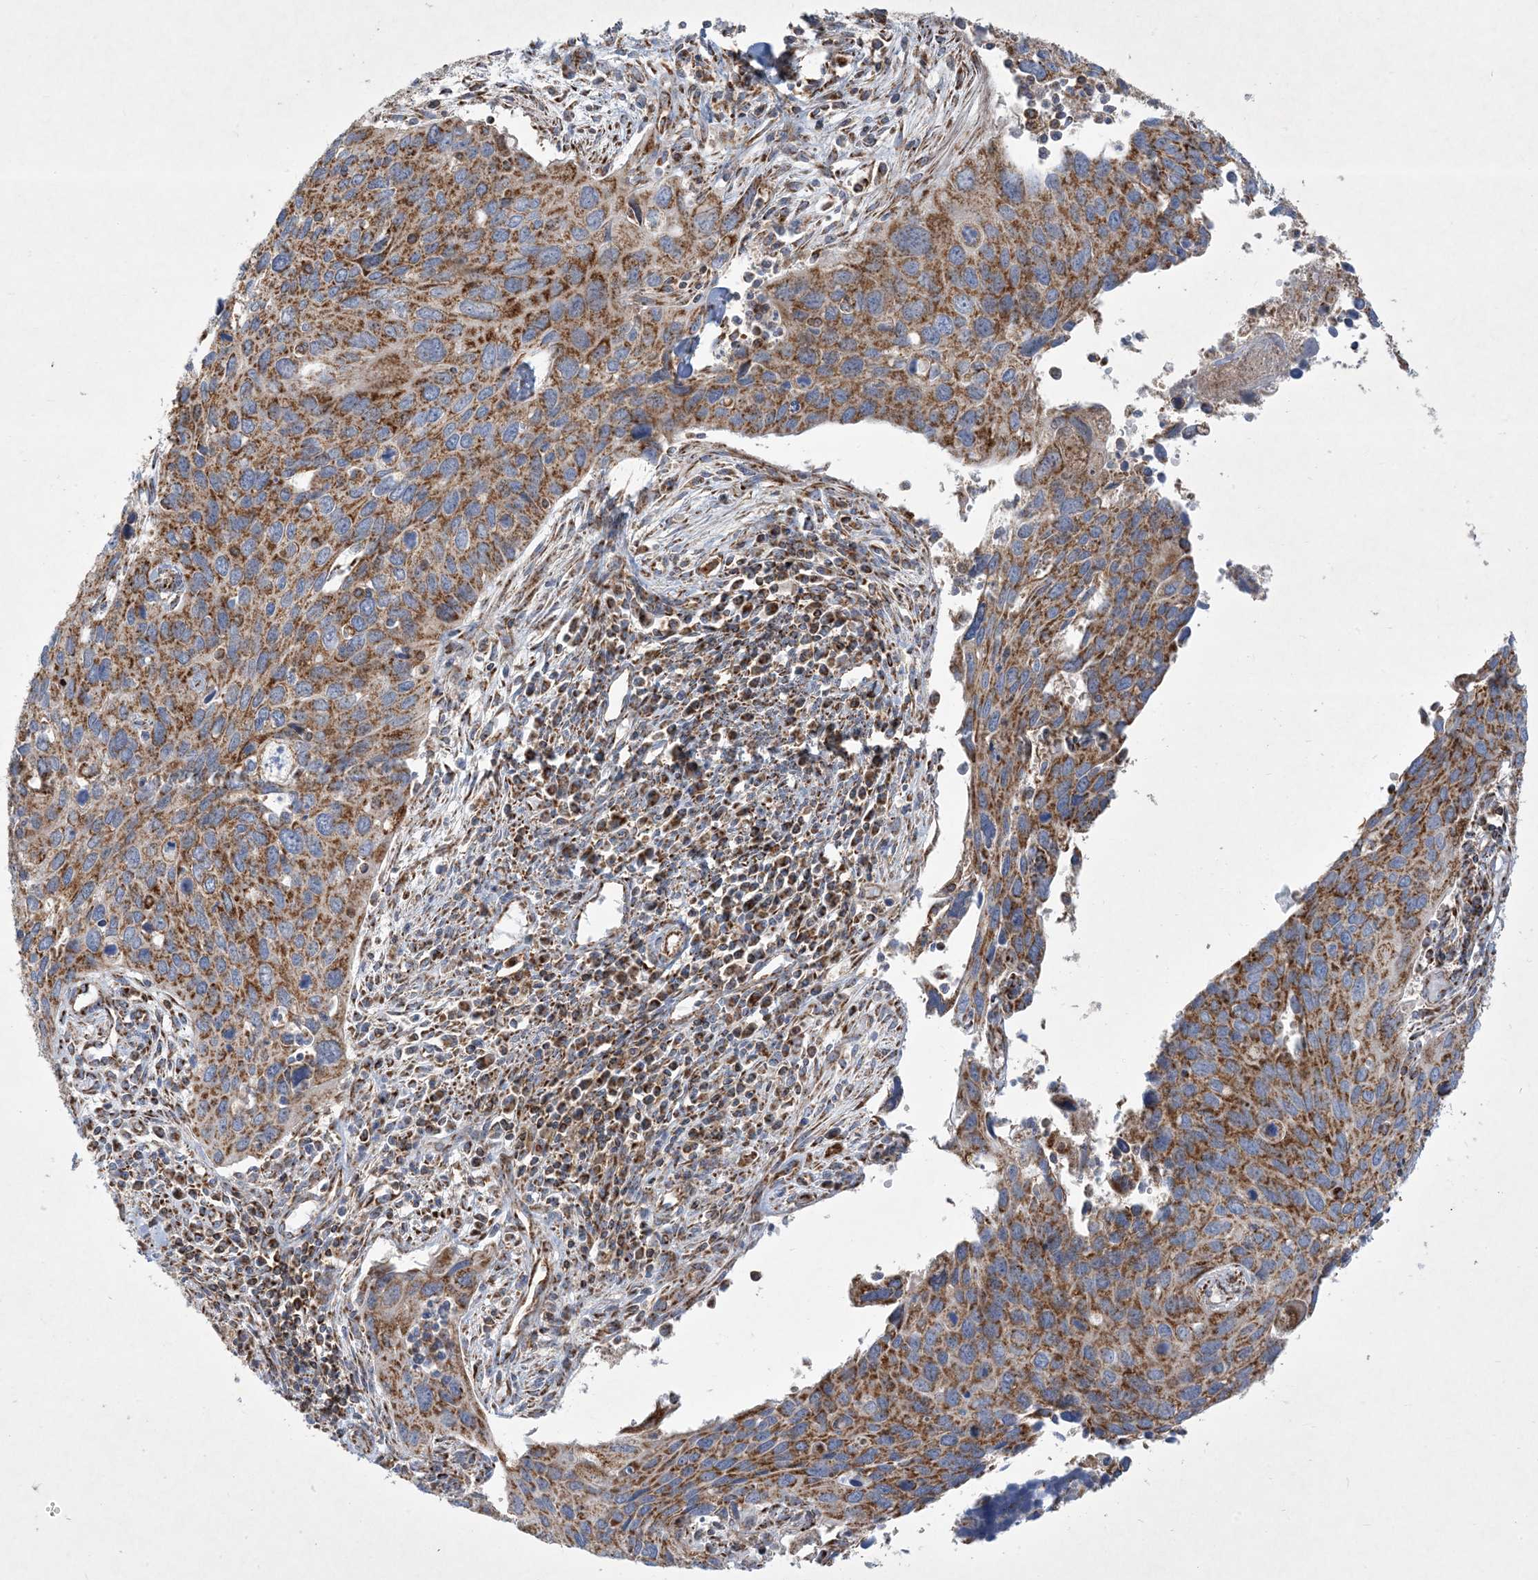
{"staining": {"intensity": "moderate", "quantity": ">75%", "location": "cytoplasmic/membranous"}, "tissue": "cervical cancer", "cell_type": "Tumor cells", "image_type": "cancer", "snomed": [{"axis": "morphology", "description": "Squamous cell carcinoma, NOS"}, {"axis": "topography", "description": "Cervix"}], "caption": "The histopathology image shows immunohistochemical staining of cervical squamous cell carcinoma. There is moderate cytoplasmic/membranous expression is present in about >75% of tumor cells.", "gene": "BEND4", "patient": {"sex": "female", "age": 55}}